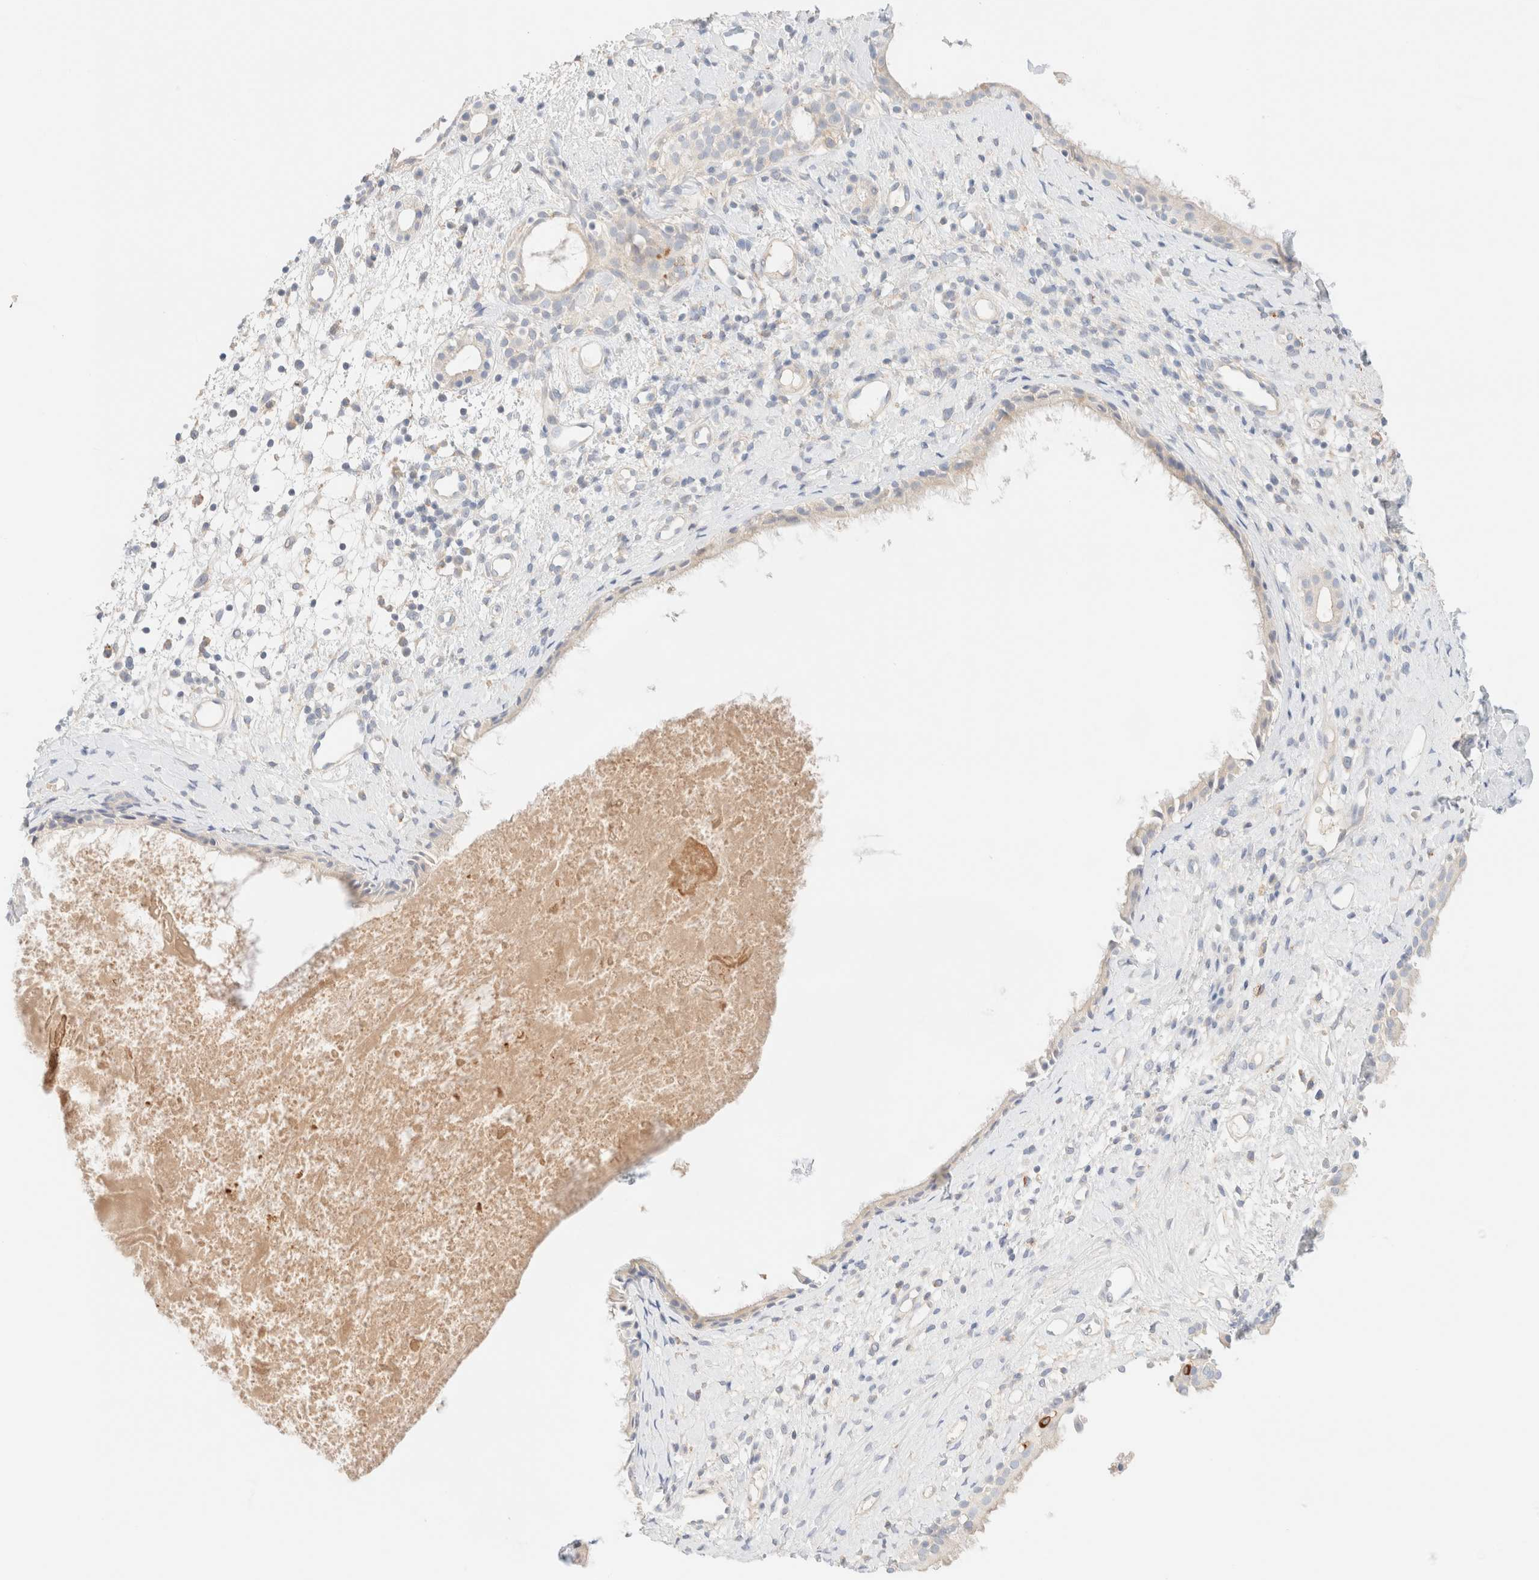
{"staining": {"intensity": "negative", "quantity": "none", "location": "none"}, "tissue": "nasopharynx", "cell_type": "Respiratory epithelial cells", "image_type": "normal", "snomed": [{"axis": "morphology", "description": "Normal tissue, NOS"}, {"axis": "topography", "description": "Nasopharynx"}], "caption": "Protein analysis of unremarkable nasopharynx exhibits no significant expression in respiratory epithelial cells.", "gene": "SARM1", "patient": {"sex": "male", "age": 22}}